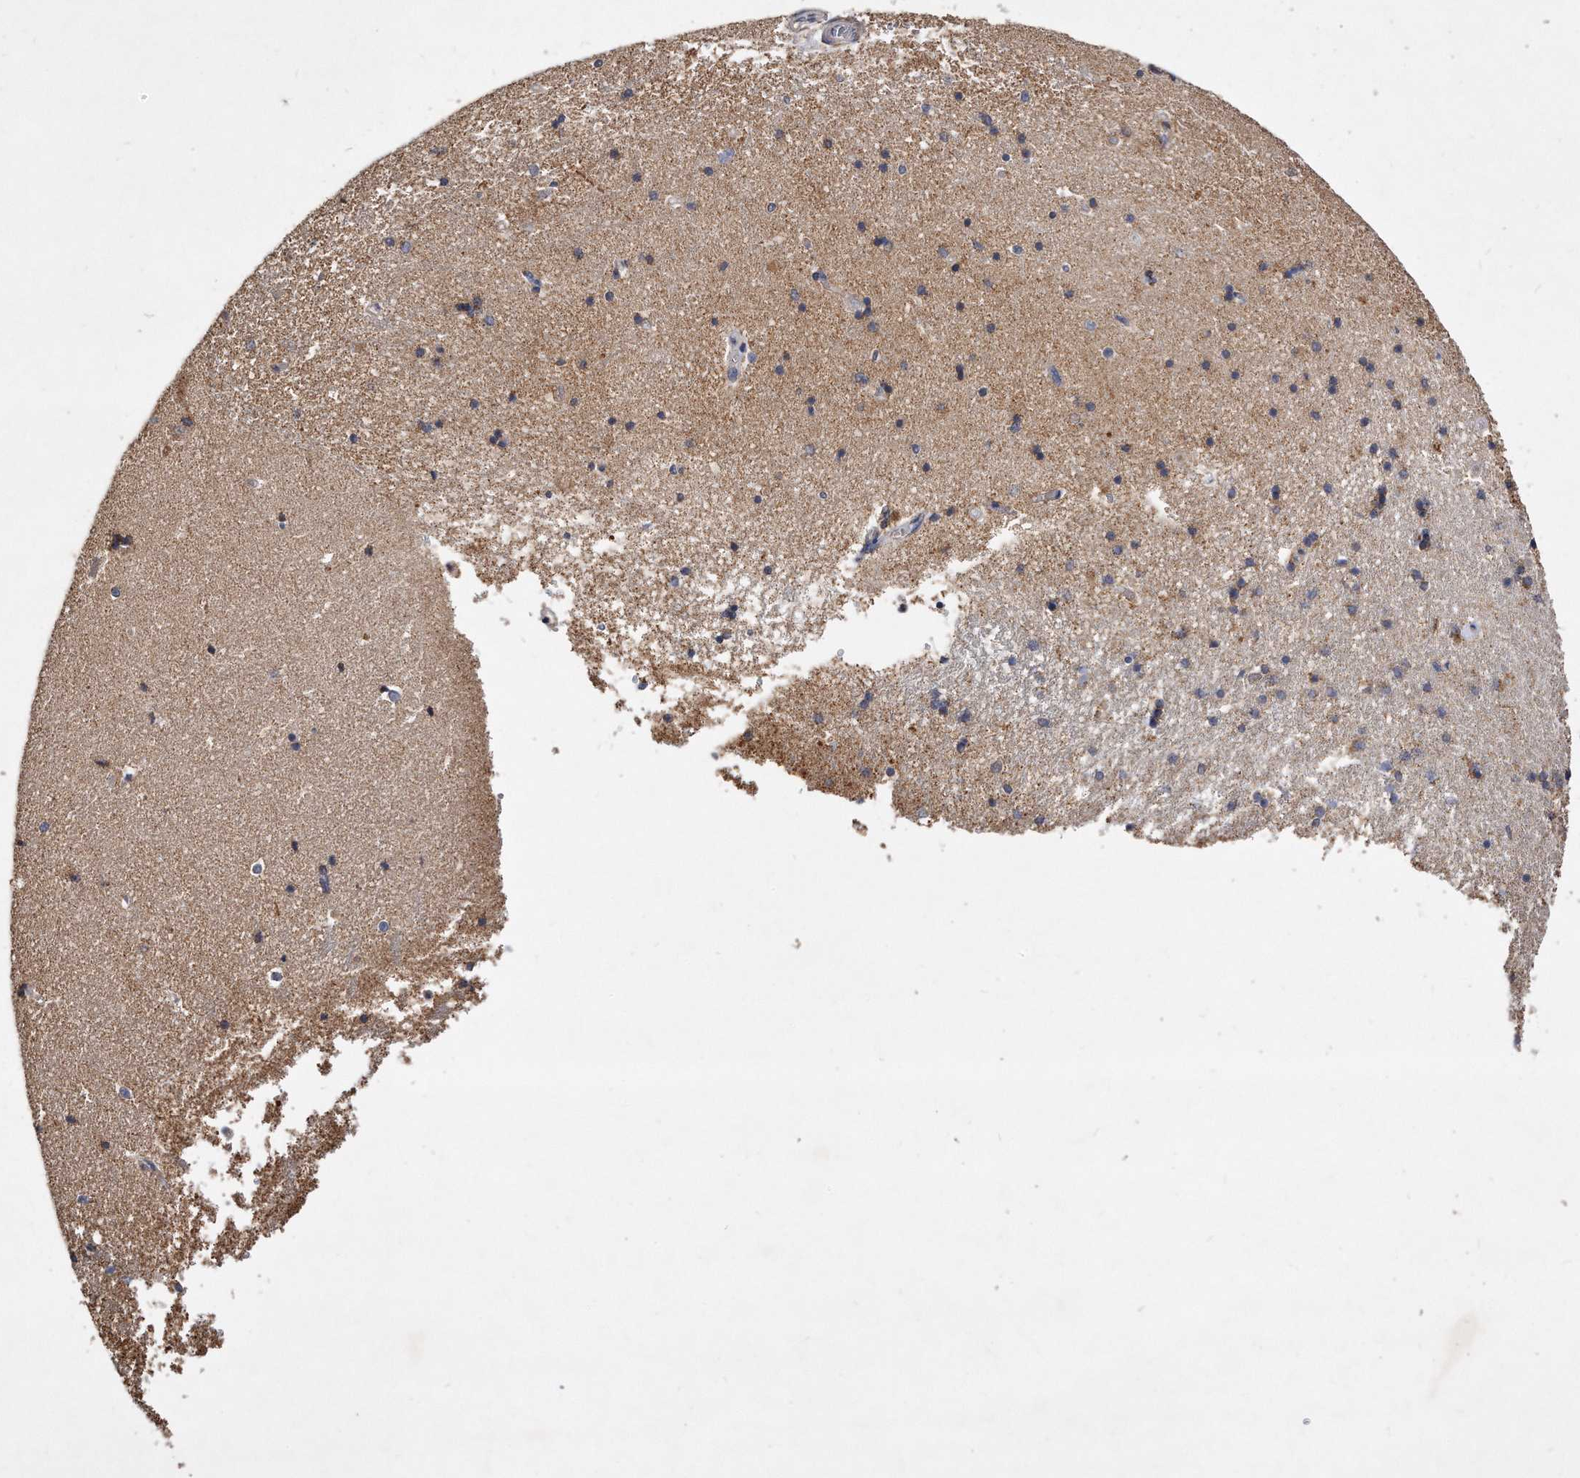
{"staining": {"intensity": "moderate", "quantity": "<25%", "location": "cytoplasmic/membranous"}, "tissue": "hippocampus", "cell_type": "Glial cells", "image_type": "normal", "snomed": [{"axis": "morphology", "description": "Normal tissue, NOS"}, {"axis": "topography", "description": "Hippocampus"}], "caption": "High-power microscopy captured an immunohistochemistry micrograph of unremarkable hippocampus, revealing moderate cytoplasmic/membranous expression in approximately <25% of glial cells. Nuclei are stained in blue.", "gene": "PPP5C", "patient": {"sex": "male", "age": 45}}